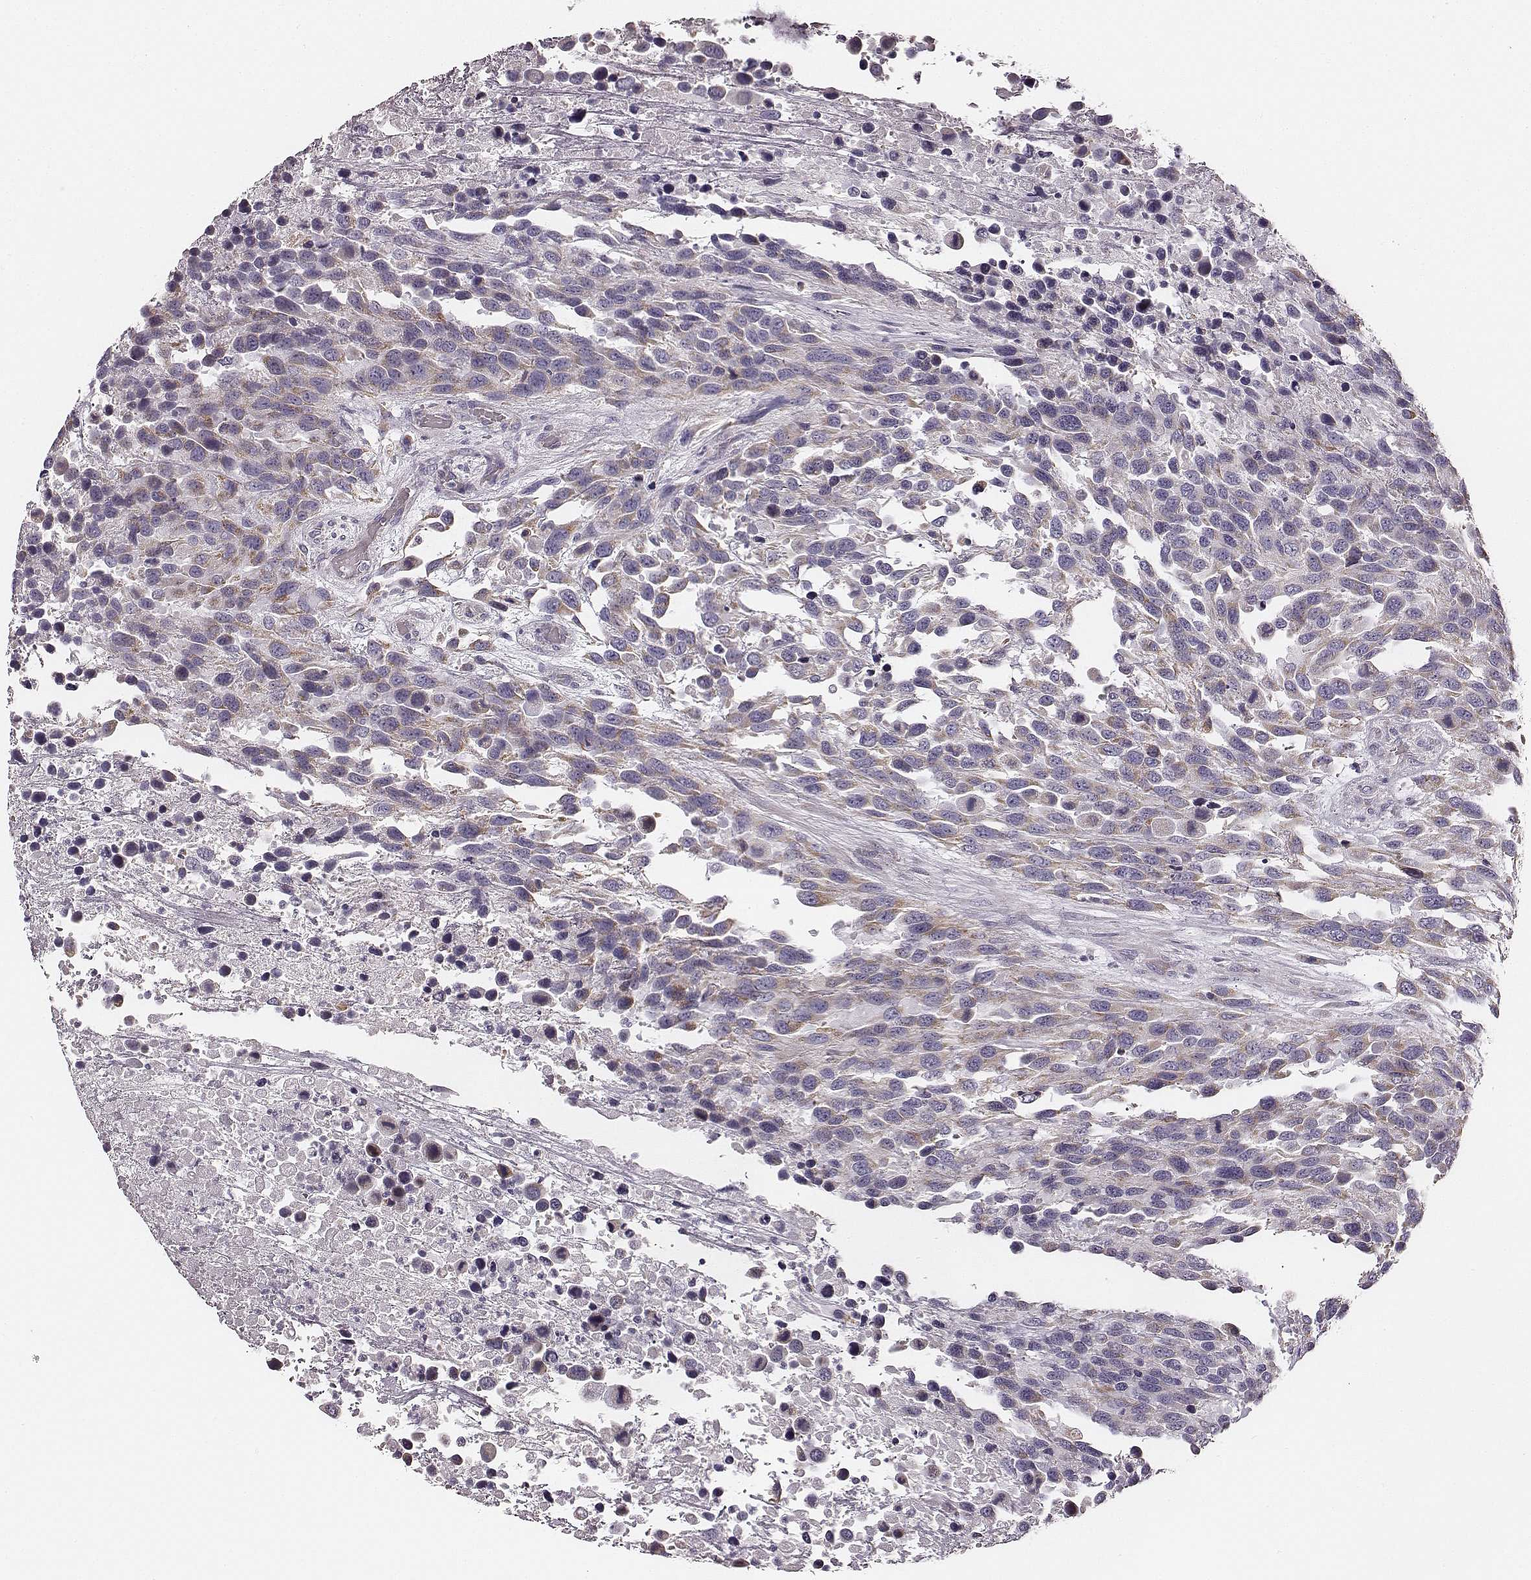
{"staining": {"intensity": "negative", "quantity": "none", "location": "none"}, "tissue": "urothelial cancer", "cell_type": "Tumor cells", "image_type": "cancer", "snomed": [{"axis": "morphology", "description": "Urothelial carcinoma, High grade"}, {"axis": "topography", "description": "Urinary bladder"}], "caption": "Human urothelial cancer stained for a protein using IHC reveals no expression in tumor cells.", "gene": "UBL4B", "patient": {"sex": "female", "age": 70}}